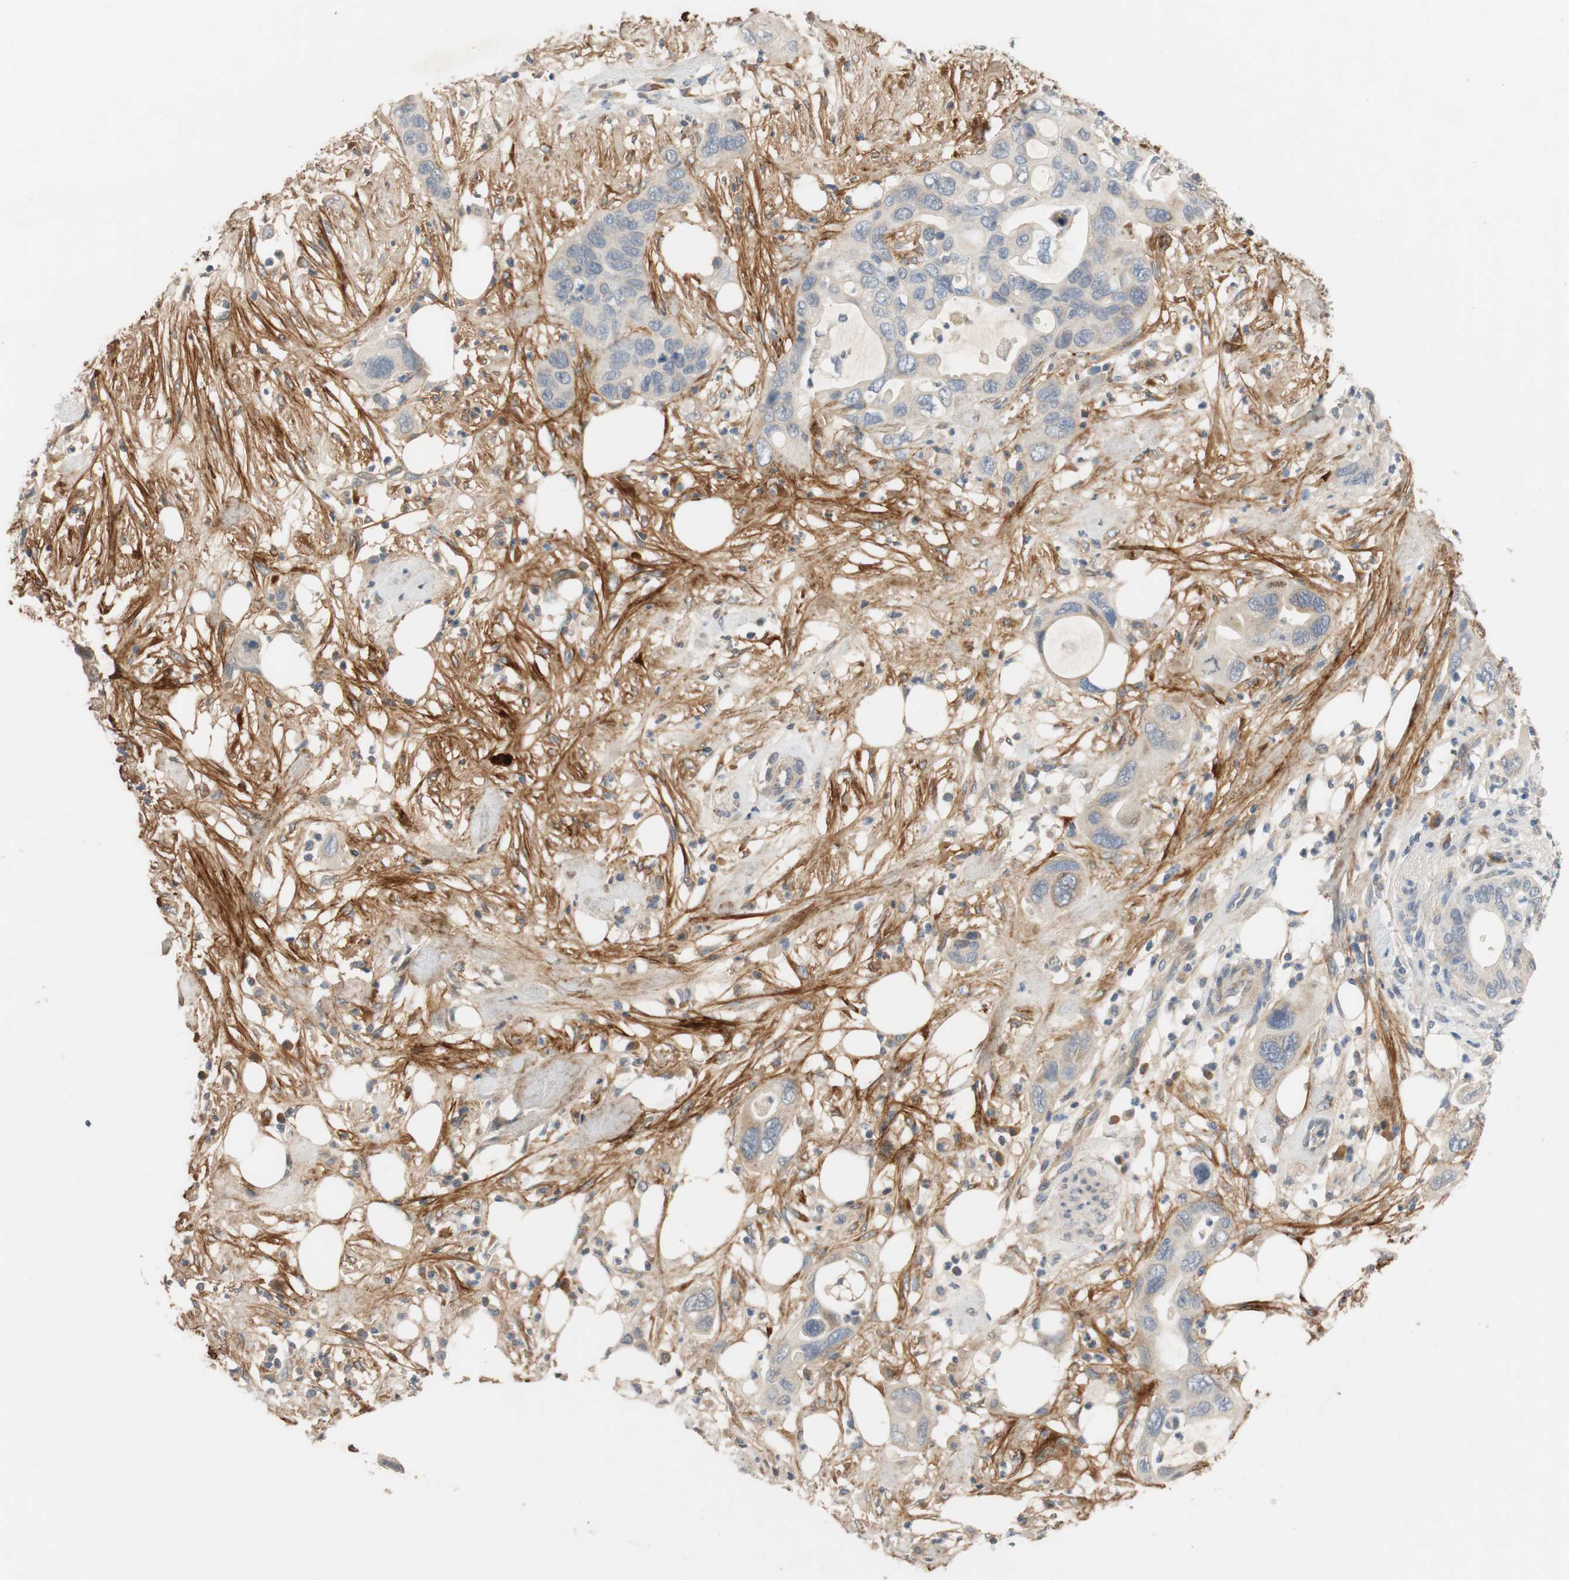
{"staining": {"intensity": "weak", "quantity": "25%-75%", "location": "cytoplasmic/membranous"}, "tissue": "pancreatic cancer", "cell_type": "Tumor cells", "image_type": "cancer", "snomed": [{"axis": "morphology", "description": "Adenocarcinoma, NOS"}, {"axis": "topography", "description": "Pancreas"}], "caption": "This is an image of IHC staining of pancreatic adenocarcinoma, which shows weak positivity in the cytoplasmic/membranous of tumor cells.", "gene": "COL12A1", "patient": {"sex": "female", "age": 71}}